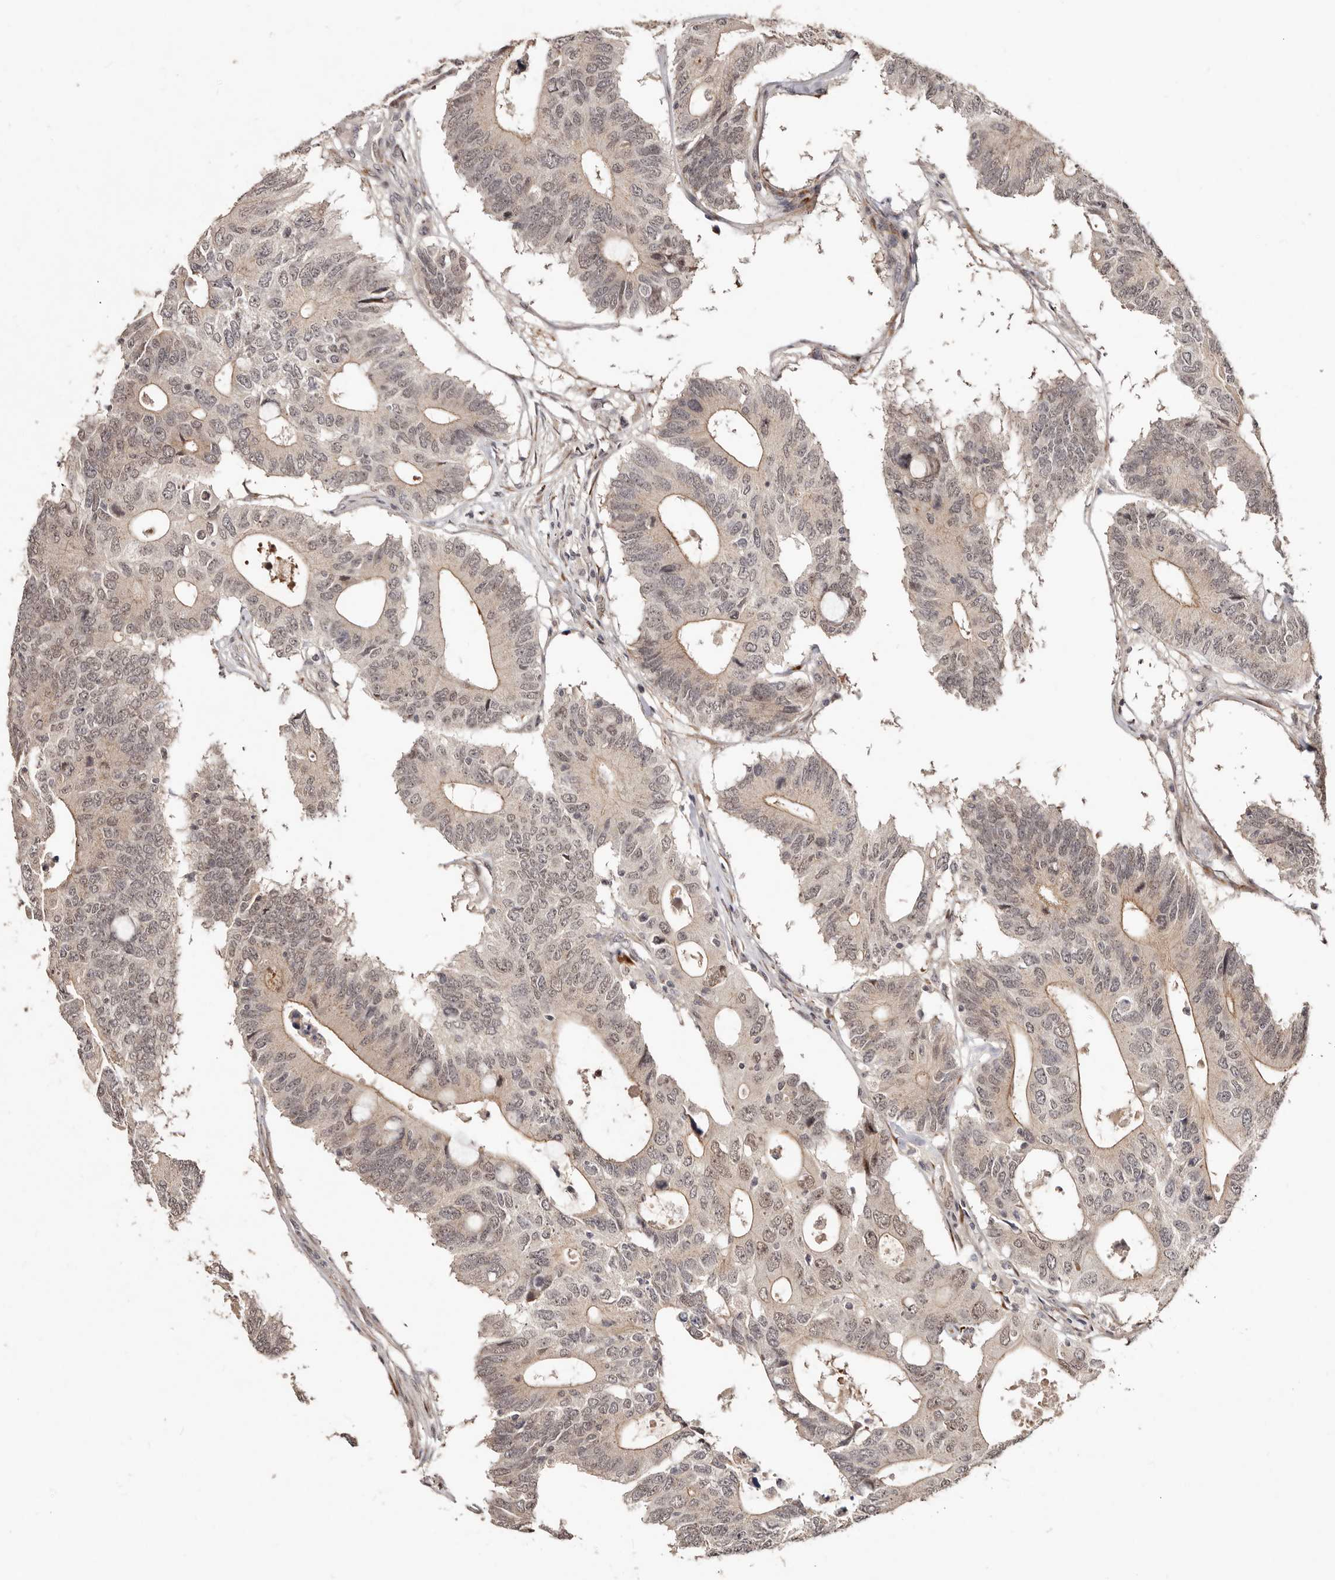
{"staining": {"intensity": "weak", "quantity": ">75%", "location": "cytoplasmic/membranous,nuclear"}, "tissue": "colorectal cancer", "cell_type": "Tumor cells", "image_type": "cancer", "snomed": [{"axis": "morphology", "description": "Adenocarcinoma, NOS"}, {"axis": "topography", "description": "Colon"}], "caption": "Colorectal cancer stained for a protein shows weak cytoplasmic/membranous and nuclear positivity in tumor cells.", "gene": "SRCAP", "patient": {"sex": "male", "age": 71}}